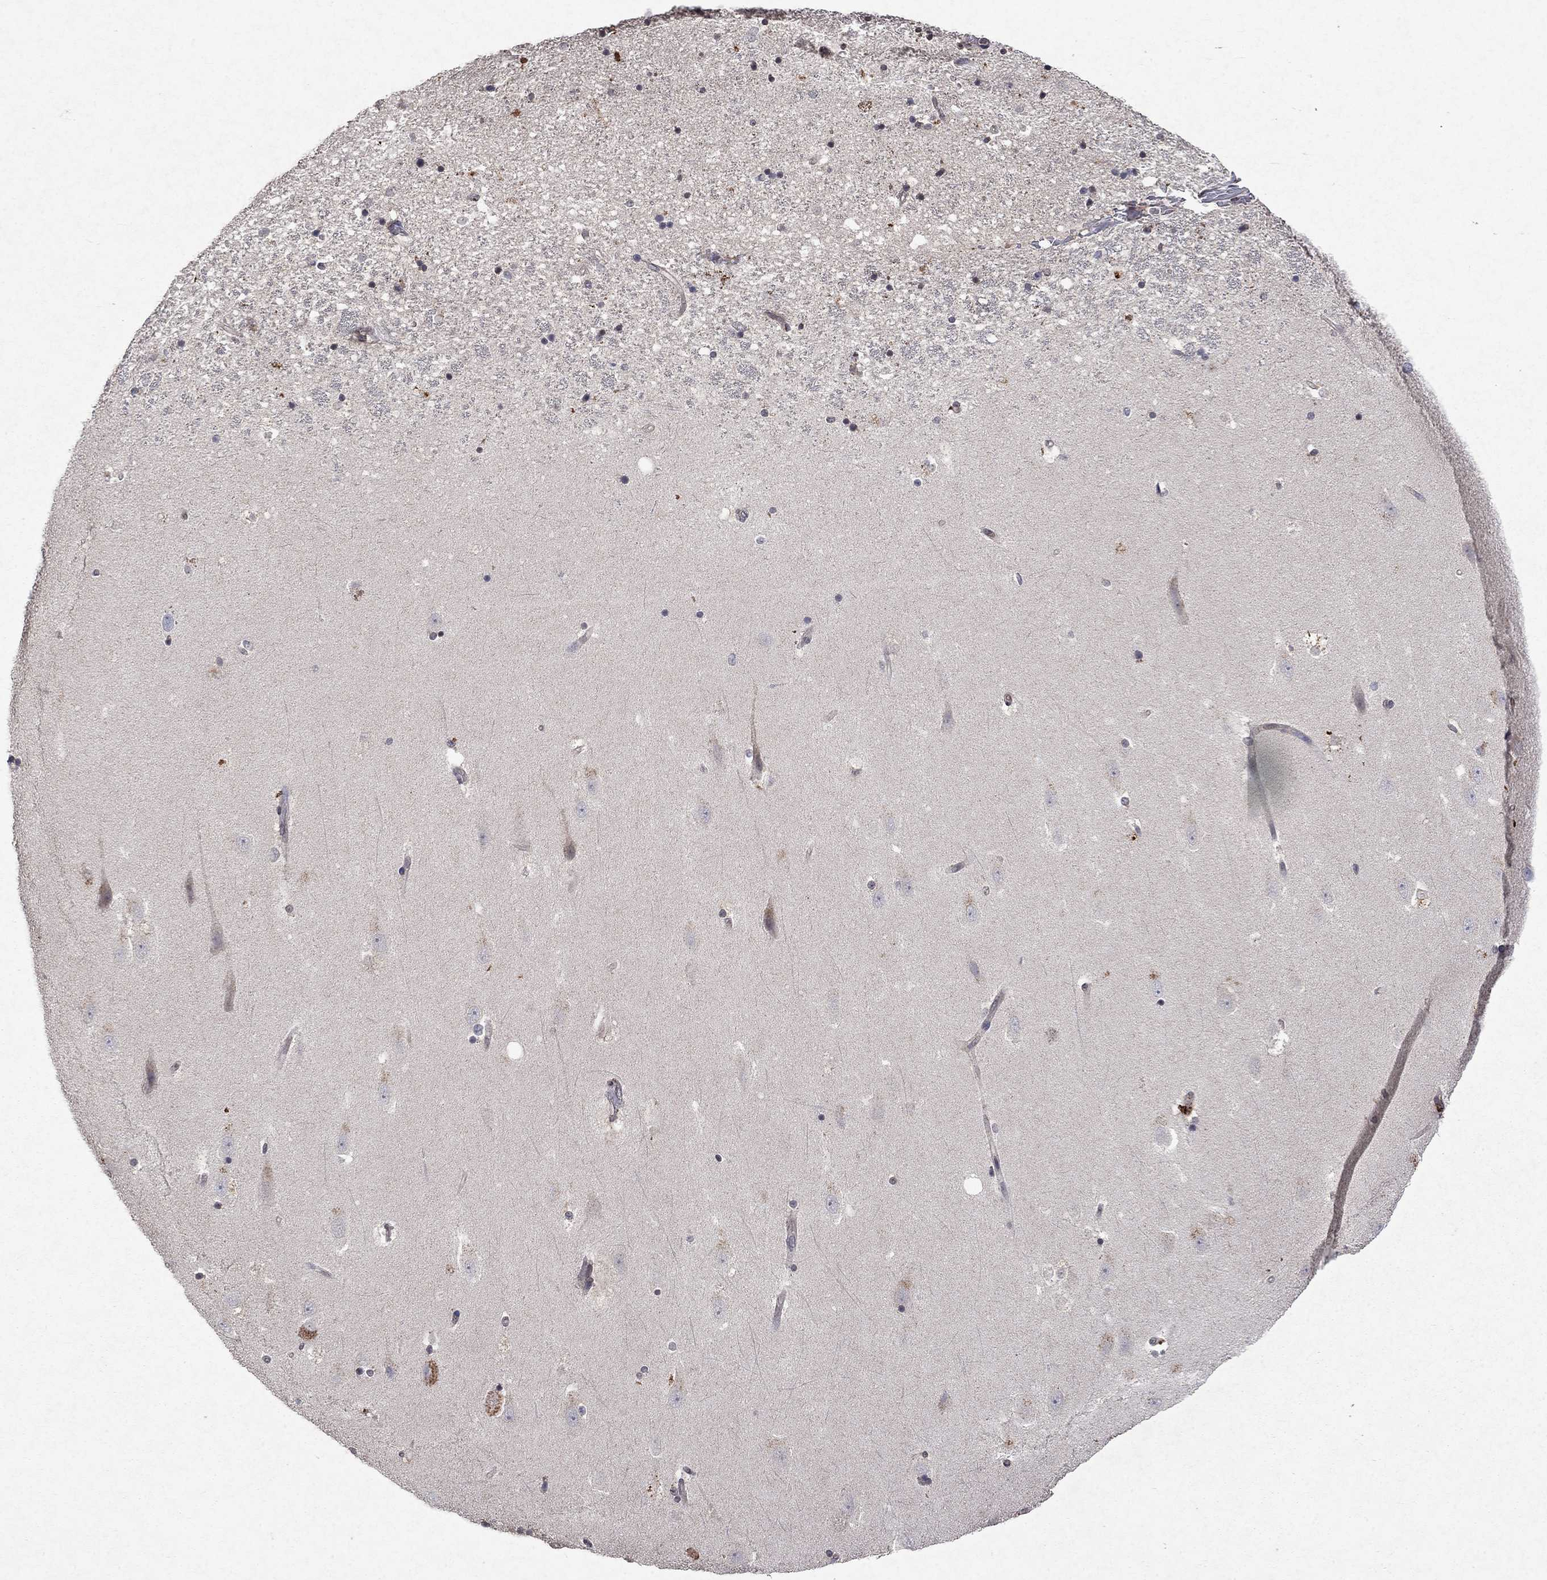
{"staining": {"intensity": "negative", "quantity": "none", "location": "none"}, "tissue": "hippocampus", "cell_type": "Glial cells", "image_type": "normal", "snomed": [{"axis": "morphology", "description": "Normal tissue, NOS"}, {"axis": "topography", "description": "Hippocampus"}], "caption": "This is a micrograph of IHC staining of normal hippocampus, which shows no expression in glial cells.", "gene": "TTC38", "patient": {"sex": "male", "age": 49}}